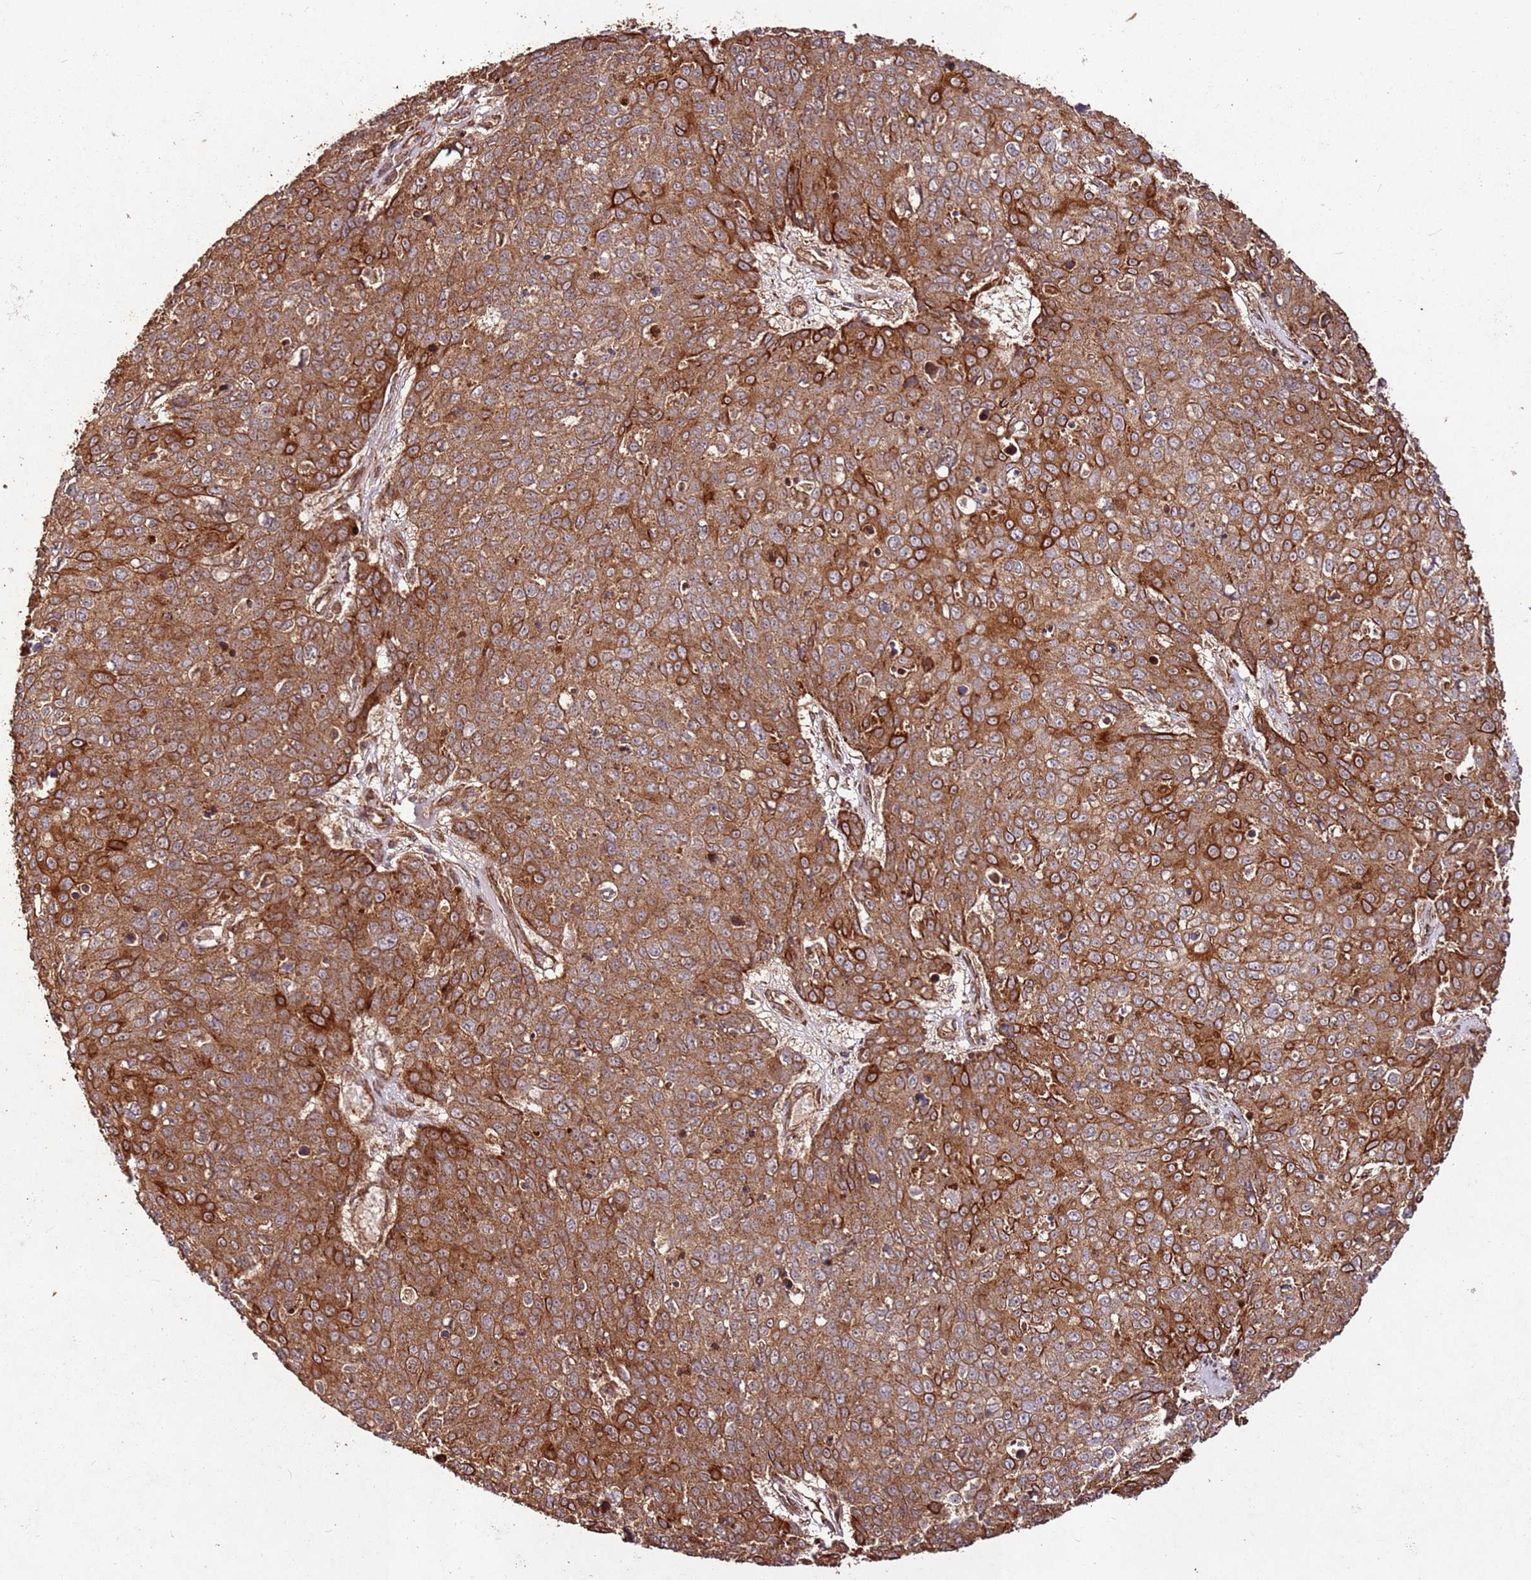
{"staining": {"intensity": "strong", "quantity": ">75%", "location": "cytoplasmic/membranous"}, "tissue": "skin cancer", "cell_type": "Tumor cells", "image_type": "cancer", "snomed": [{"axis": "morphology", "description": "Squamous cell carcinoma, NOS"}, {"axis": "topography", "description": "Skin"}], "caption": "Protein expression analysis of skin cancer (squamous cell carcinoma) reveals strong cytoplasmic/membranous positivity in approximately >75% of tumor cells.", "gene": "FAM186A", "patient": {"sex": "male", "age": 71}}